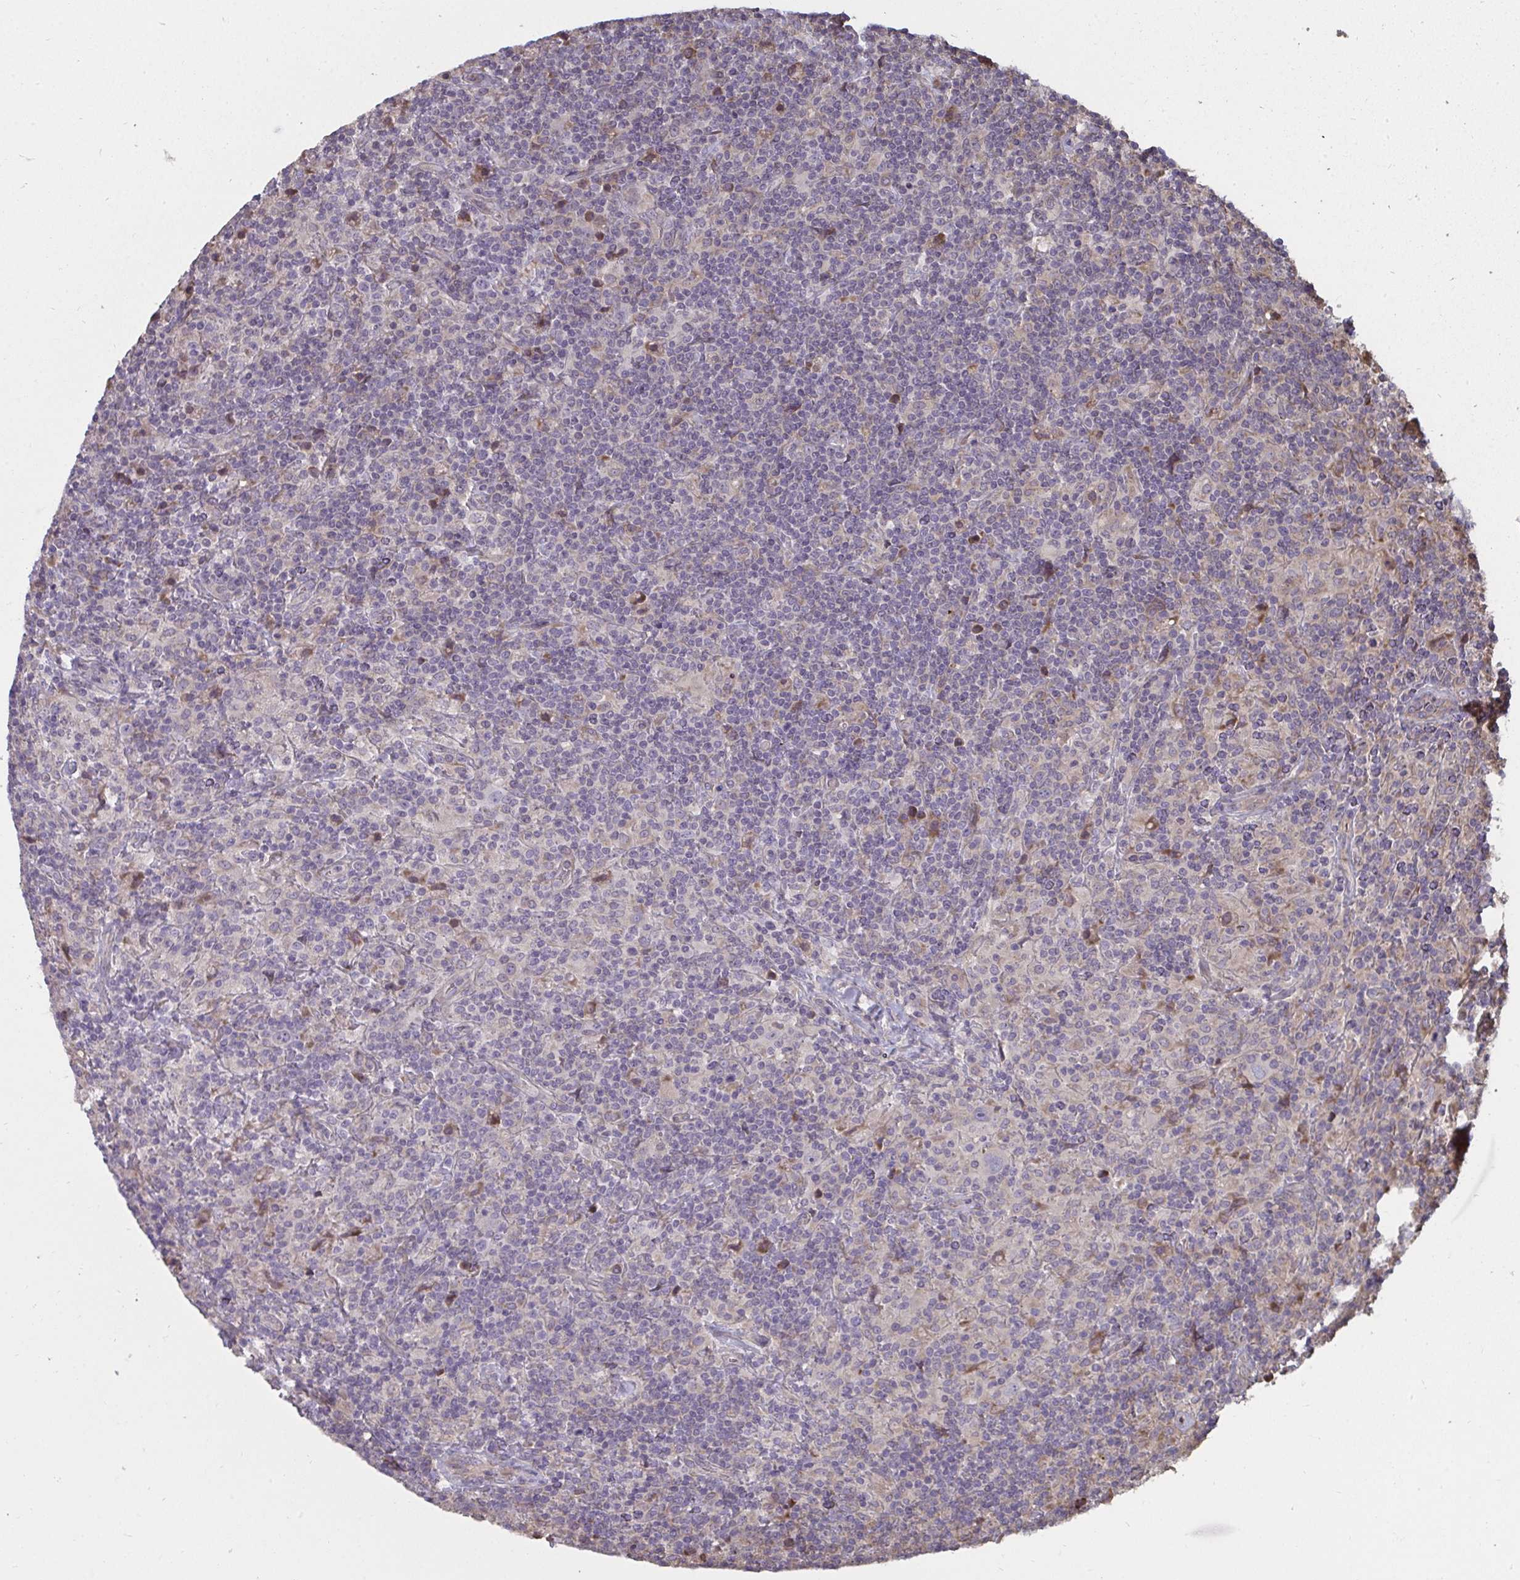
{"staining": {"intensity": "negative", "quantity": "none", "location": "none"}, "tissue": "lymphoma", "cell_type": "Tumor cells", "image_type": "cancer", "snomed": [{"axis": "morphology", "description": "Hodgkin's disease, NOS"}, {"axis": "topography", "description": "Lymph node"}], "caption": "A high-resolution image shows immunohistochemistry (IHC) staining of Hodgkin's disease, which exhibits no significant positivity in tumor cells.", "gene": "ZFYVE28", "patient": {"sex": "male", "age": 70}}